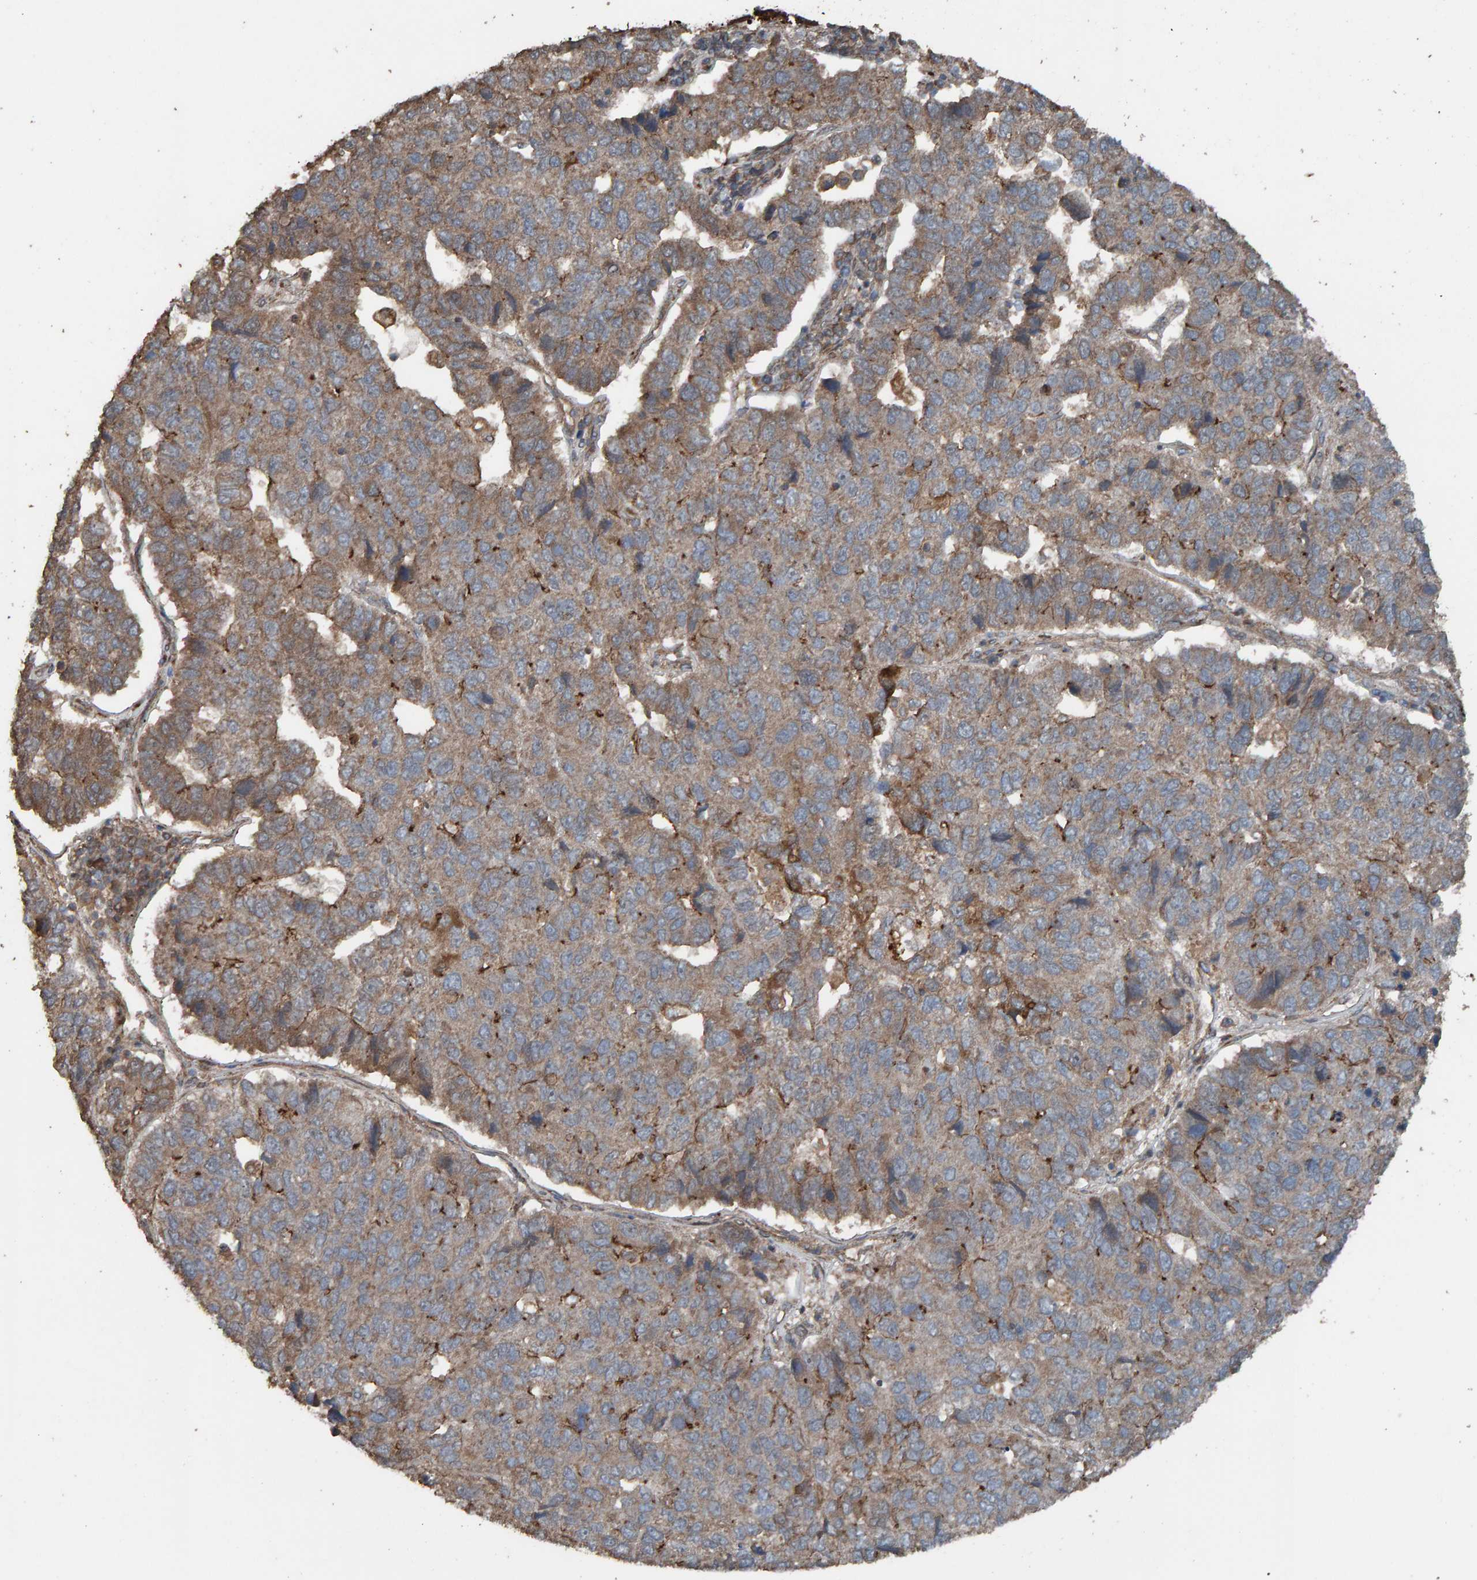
{"staining": {"intensity": "weak", "quantity": ">75%", "location": "cytoplasmic/membranous"}, "tissue": "pancreatic cancer", "cell_type": "Tumor cells", "image_type": "cancer", "snomed": [{"axis": "morphology", "description": "Adenocarcinoma, NOS"}, {"axis": "topography", "description": "Pancreas"}], "caption": "Pancreatic adenocarcinoma stained with immunohistochemistry displays weak cytoplasmic/membranous positivity in about >75% of tumor cells.", "gene": "DUS1L", "patient": {"sex": "female", "age": 61}}